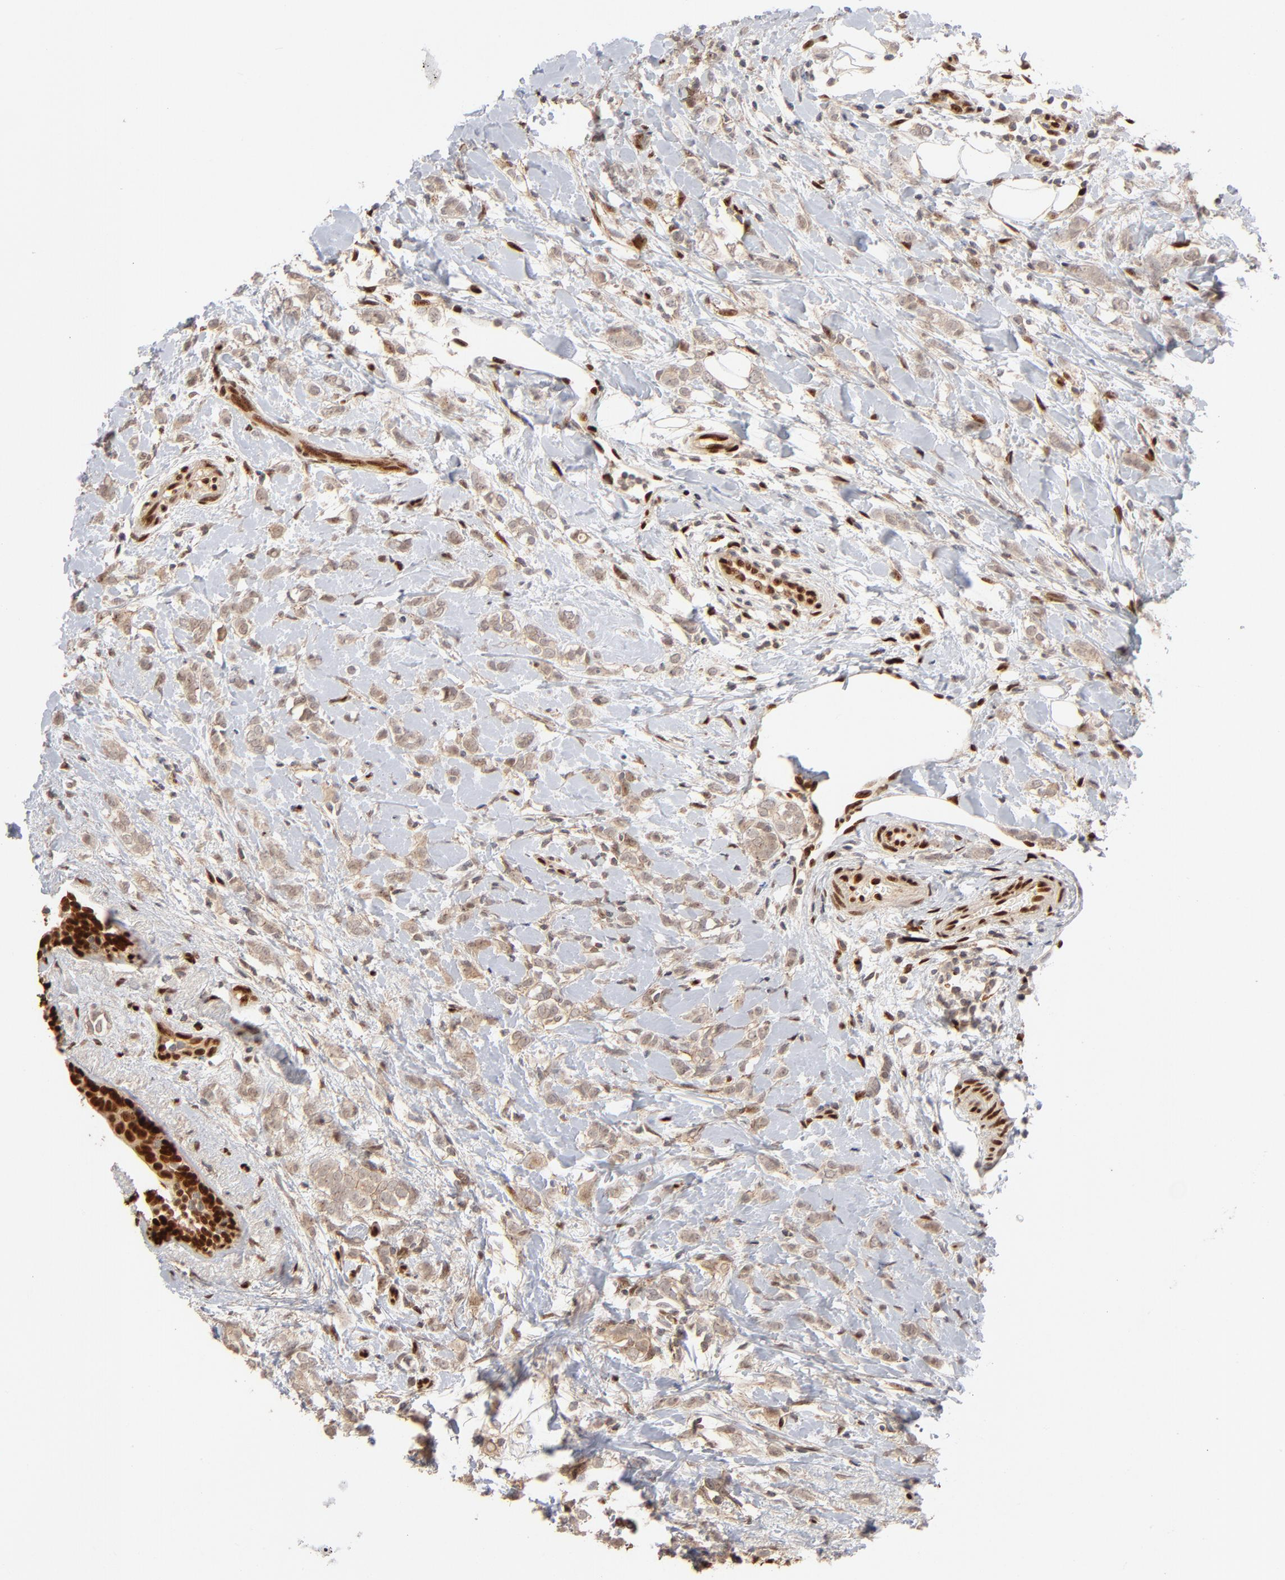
{"staining": {"intensity": "weak", "quantity": ">75%", "location": "nuclear"}, "tissue": "breast cancer", "cell_type": "Tumor cells", "image_type": "cancer", "snomed": [{"axis": "morphology", "description": "Normal tissue, NOS"}, {"axis": "morphology", "description": "Lobular carcinoma"}, {"axis": "topography", "description": "Breast"}], "caption": "An immunohistochemistry image of tumor tissue is shown. Protein staining in brown shows weak nuclear positivity in breast cancer within tumor cells.", "gene": "NFIB", "patient": {"sex": "female", "age": 47}}